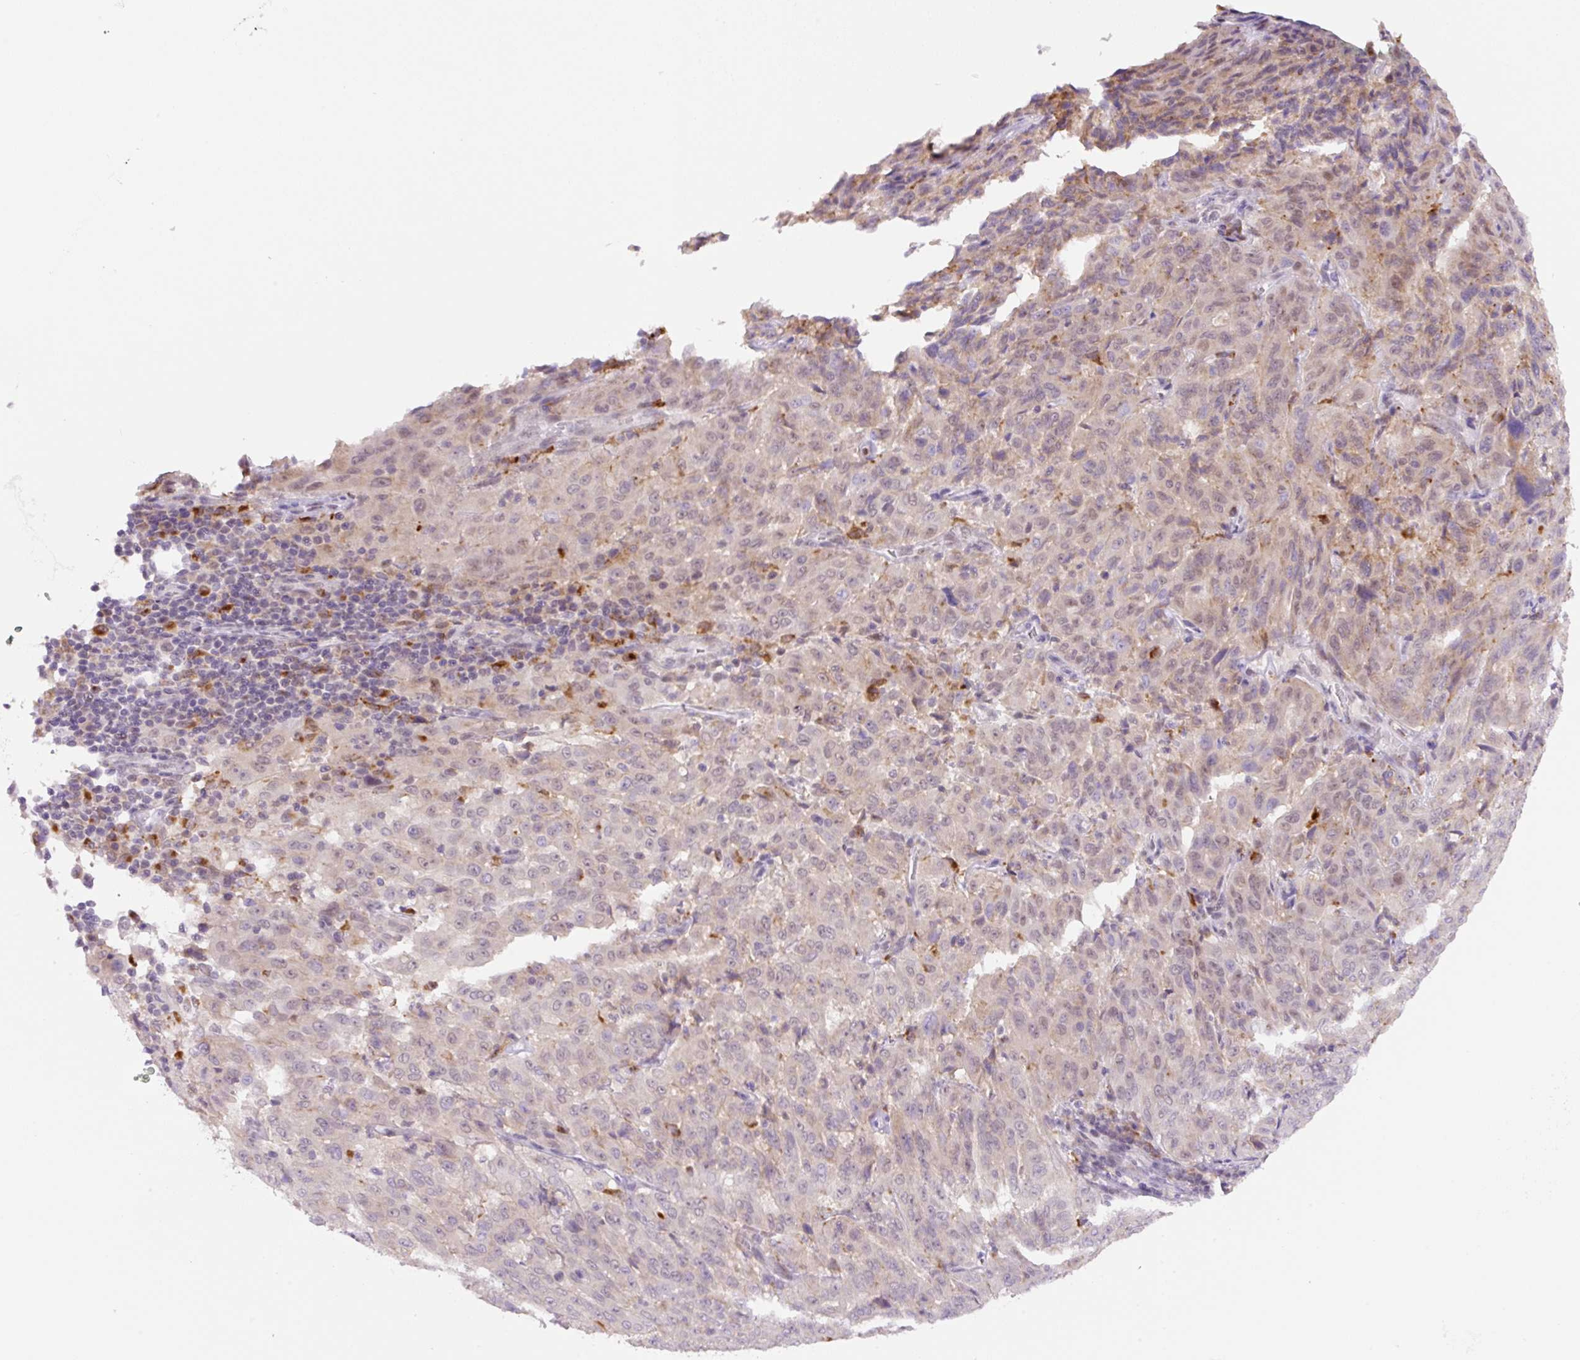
{"staining": {"intensity": "weak", "quantity": "<25%", "location": "cytoplasmic/membranous,nuclear"}, "tissue": "pancreatic cancer", "cell_type": "Tumor cells", "image_type": "cancer", "snomed": [{"axis": "morphology", "description": "Adenocarcinoma, NOS"}, {"axis": "topography", "description": "Pancreas"}], "caption": "An immunohistochemistry (IHC) photomicrograph of adenocarcinoma (pancreatic) is shown. There is no staining in tumor cells of adenocarcinoma (pancreatic). (DAB (3,3'-diaminobenzidine) IHC visualized using brightfield microscopy, high magnification).", "gene": "CEBPZOS", "patient": {"sex": "male", "age": 63}}